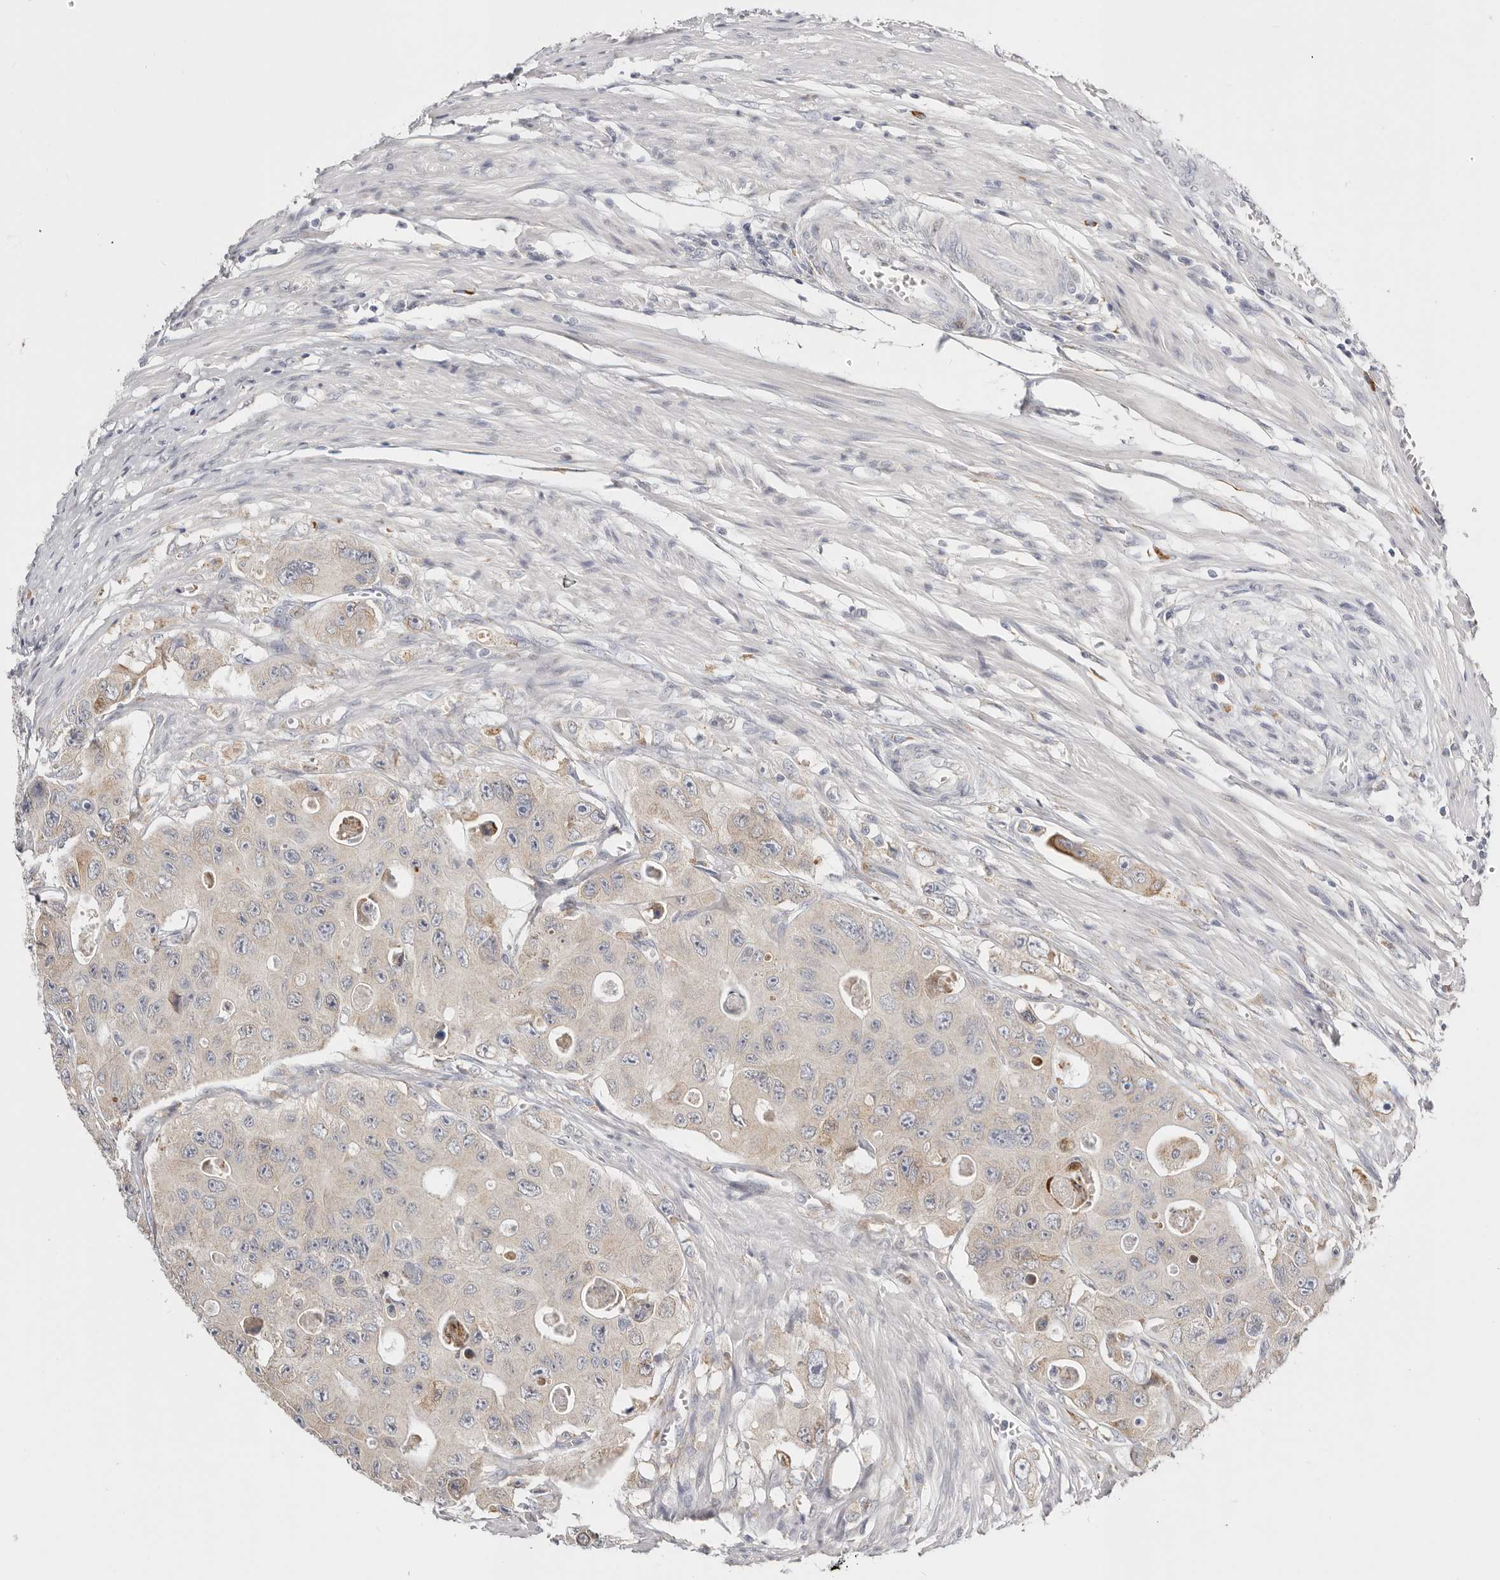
{"staining": {"intensity": "weak", "quantity": "<25%", "location": "cytoplasmic/membranous"}, "tissue": "colorectal cancer", "cell_type": "Tumor cells", "image_type": "cancer", "snomed": [{"axis": "morphology", "description": "Adenocarcinoma, NOS"}, {"axis": "topography", "description": "Colon"}], "caption": "This is an immunohistochemistry (IHC) image of human colorectal cancer. There is no expression in tumor cells.", "gene": "IL32", "patient": {"sex": "female", "age": 46}}